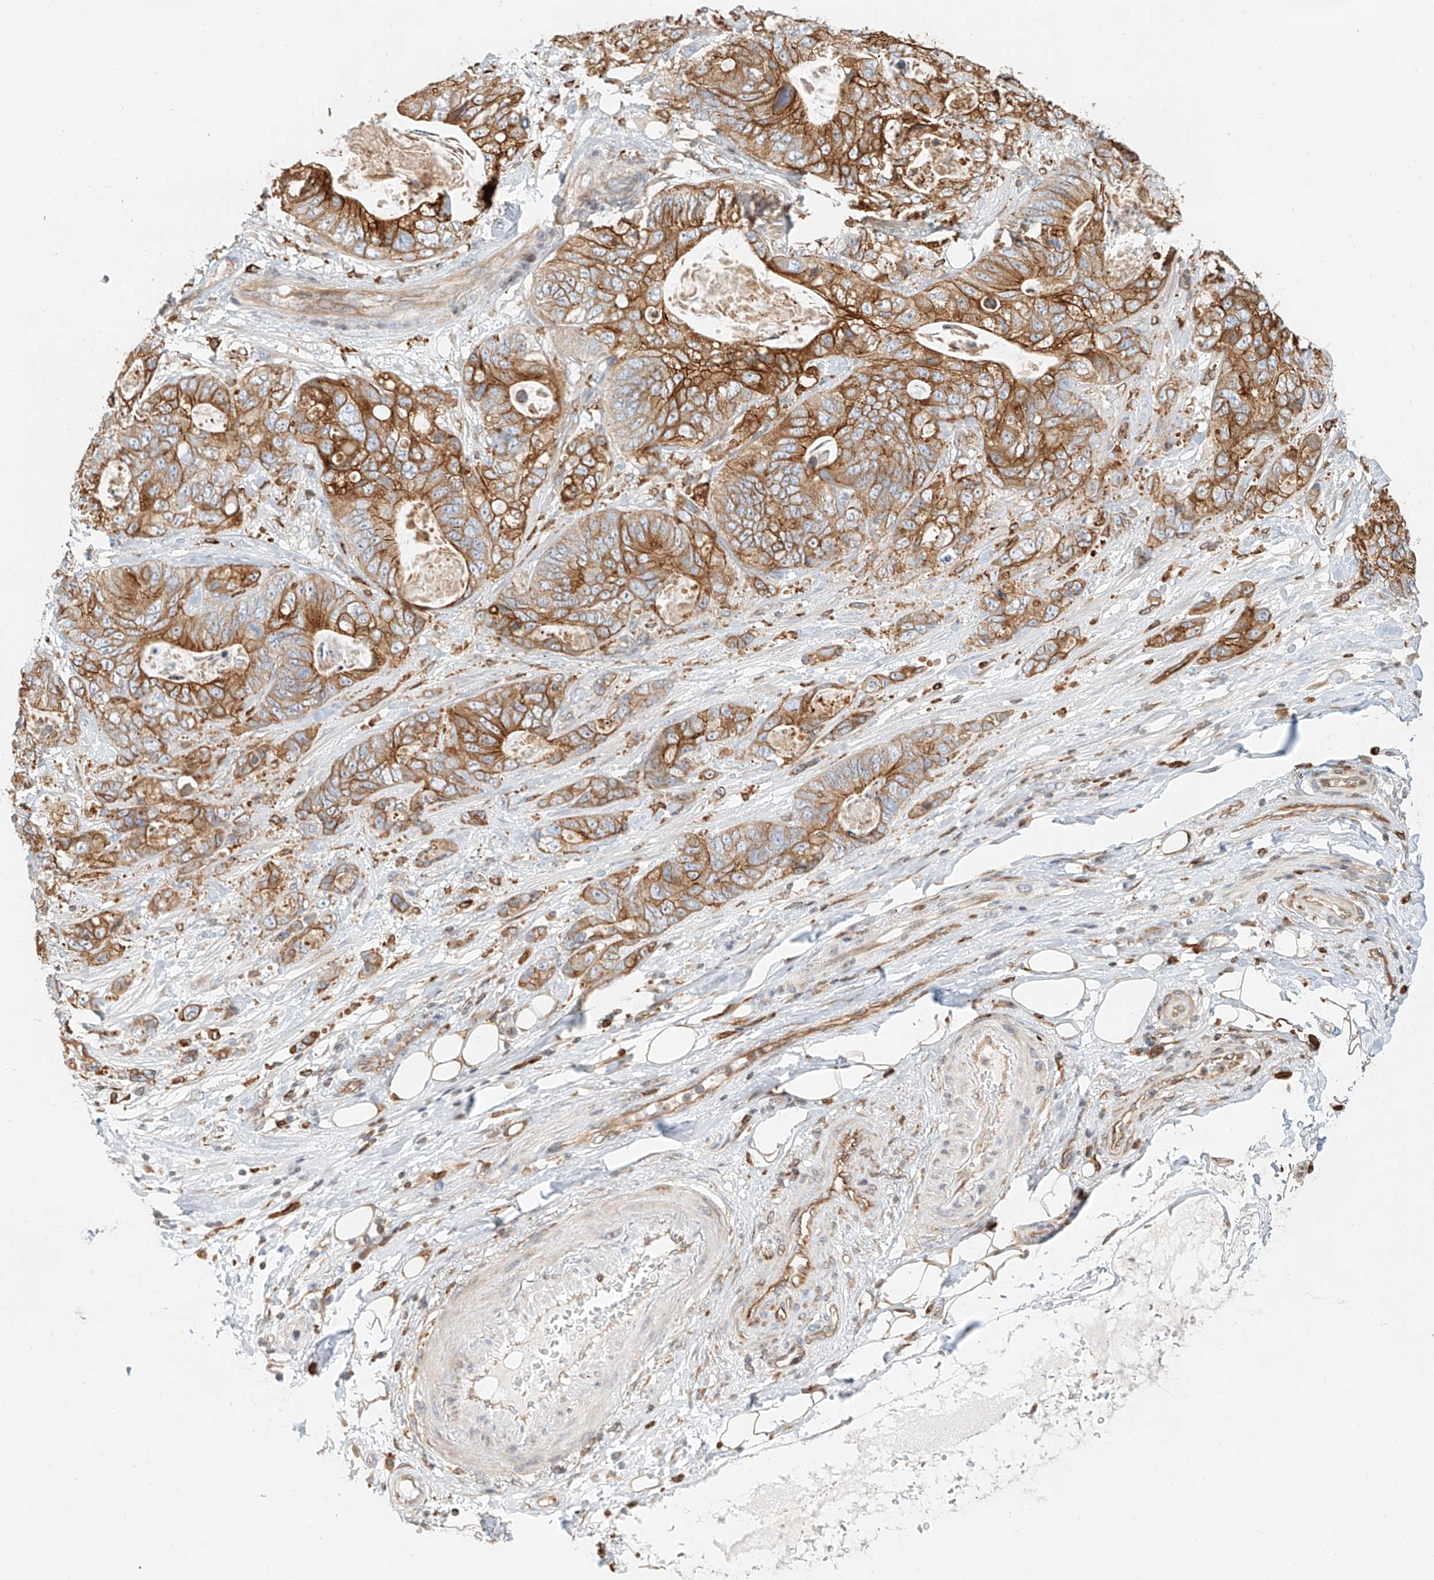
{"staining": {"intensity": "moderate", "quantity": ">75%", "location": "cytoplasmic/membranous"}, "tissue": "stomach cancer", "cell_type": "Tumor cells", "image_type": "cancer", "snomed": [{"axis": "morphology", "description": "Normal tissue, NOS"}, {"axis": "morphology", "description": "Adenocarcinoma, NOS"}, {"axis": "topography", "description": "Stomach"}], "caption": "This is an image of immunohistochemistry (IHC) staining of stomach cancer (adenocarcinoma), which shows moderate expression in the cytoplasmic/membranous of tumor cells.", "gene": "DHRS7", "patient": {"sex": "female", "age": 89}}